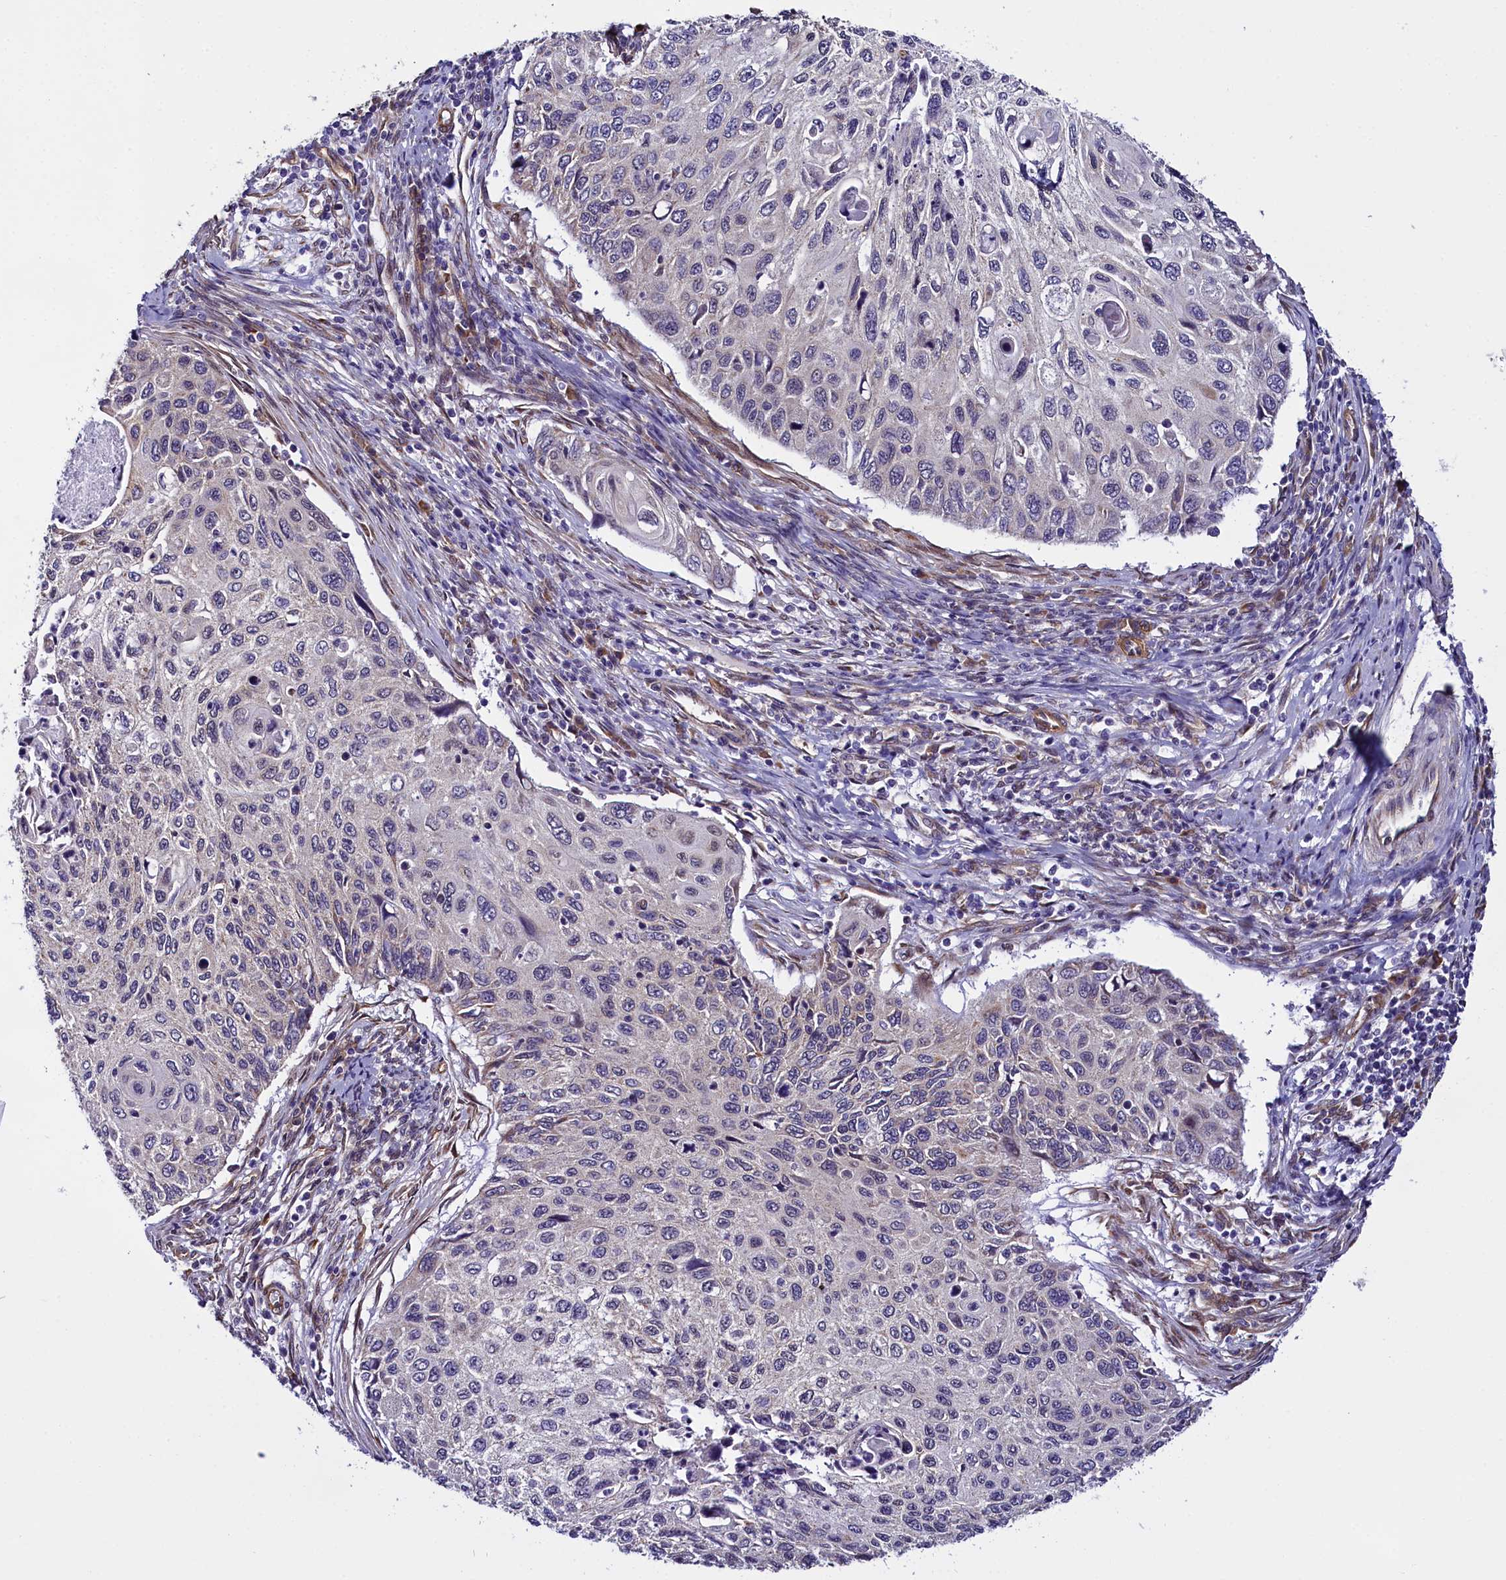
{"staining": {"intensity": "negative", "quantity": "none", "location": "none"}, "tissue": "cervical cancer", "cell_type": "Tumor cells", "image_type": "cancer", "snomed": [{"axis": "morphology", "description": "Squamous cell carcinoma, NOS"}, {"axis": "topography", "description": "Cervix"}], "caption": "Tumor cells show no significant expression in cervical cancer (squamous cell carcinoma).", "gene": "UACA", "patient": {"sex": "female", "age": 70}}